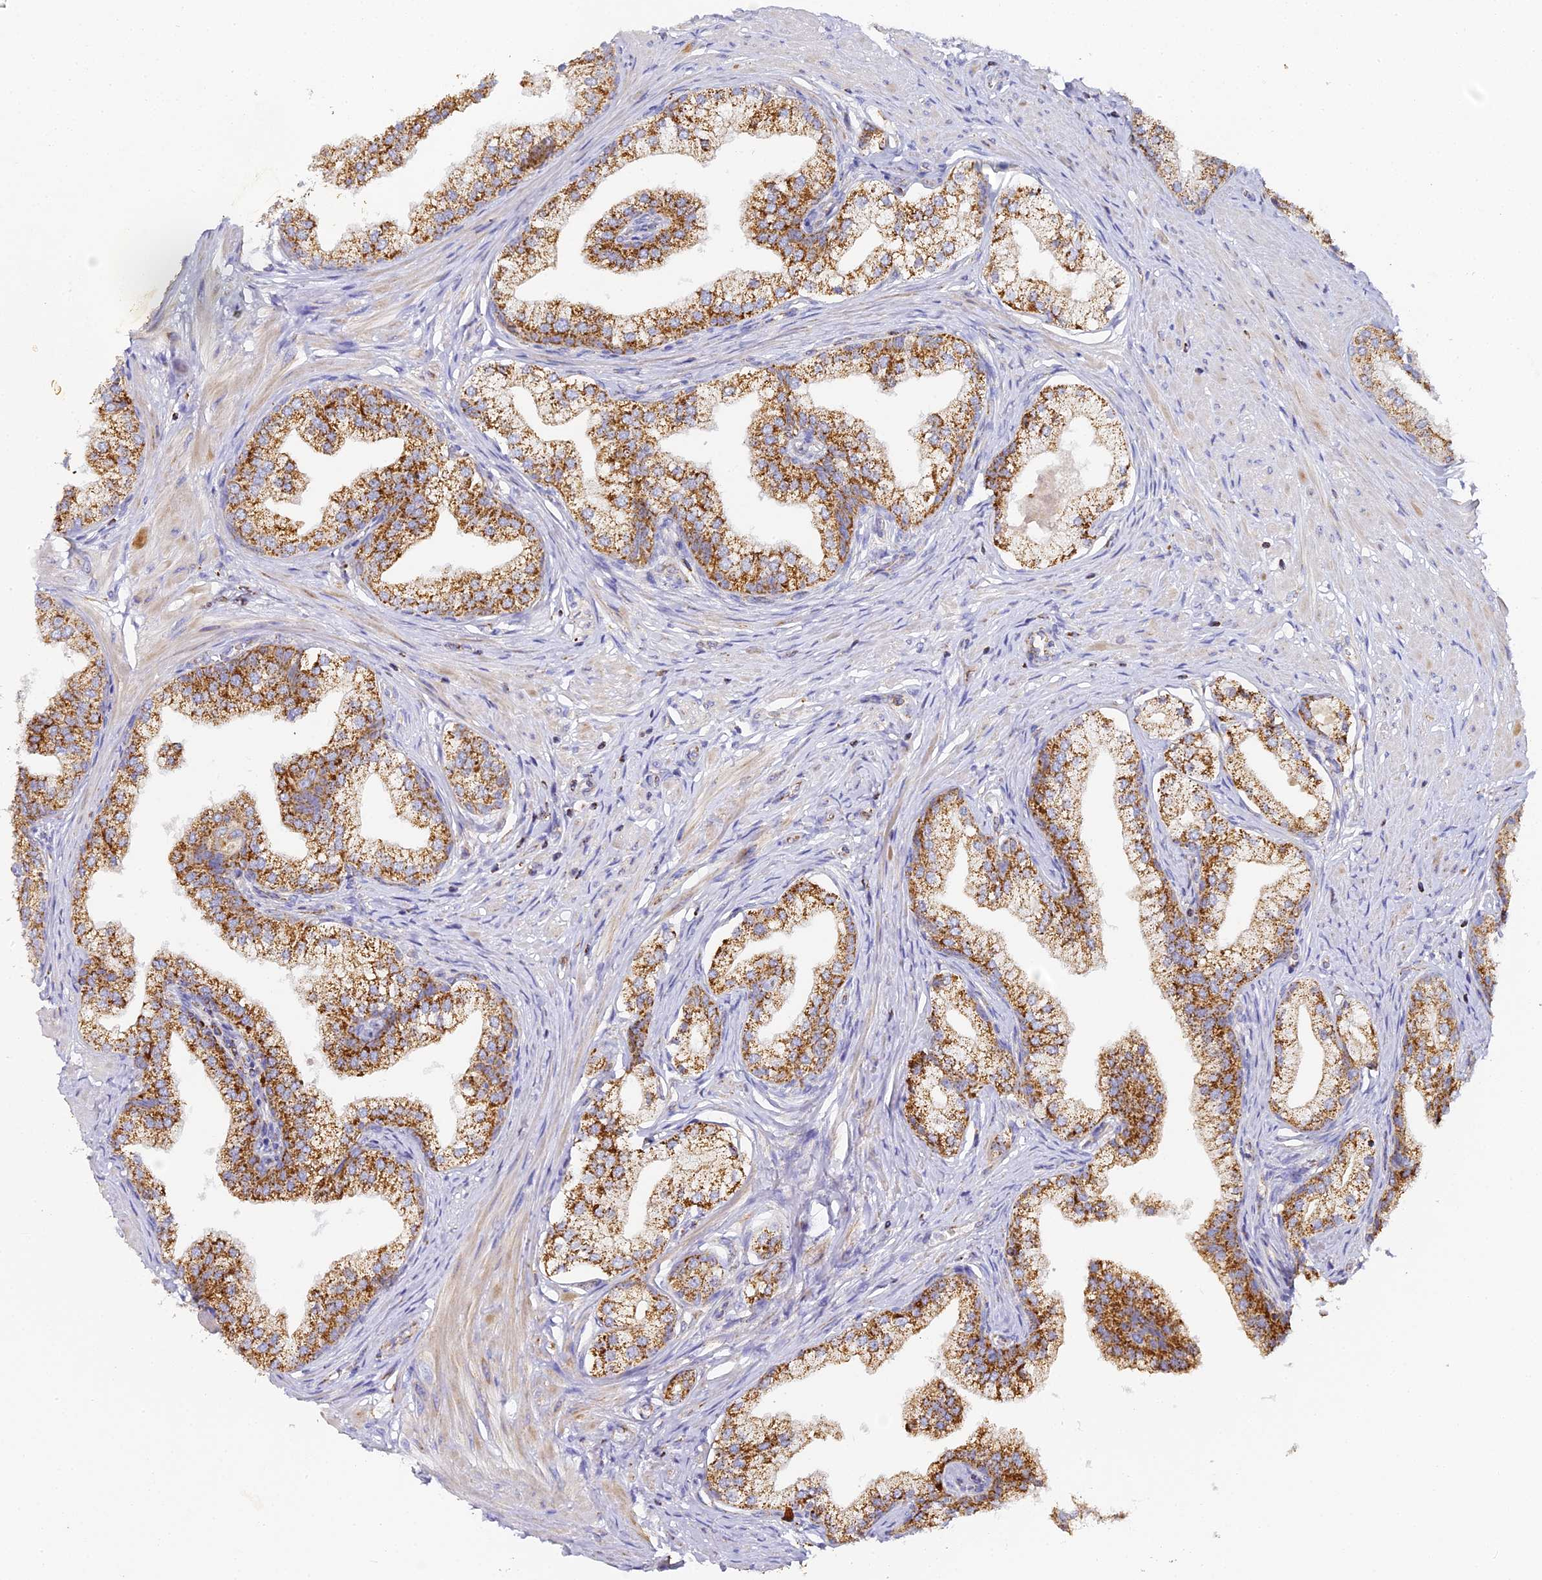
{"staining": {"intensity": "strong", "quantity": ">75%", "location": "cytoplasmic/membranous"}, "tissue": "prostate", "cell_type": "Glandular cells", "image_type": "normal", "snomed": [{"axis": "morphology", "description": "Normal tissue, NOS"}, {"axis": "topography", "description": "Prostate"}], "caption": "DAB immunohistochemical staining of benign human prostate demonstrates strong cytoplasmic/membranous protein expression in approximately >75% of glandular cells. (DAB (3,3'-diaminobenzidine) IHC, brown staining for protein, blue staining for nuclei).", "gene": "DONSON", "patient": {"sex": "male", "age": 60}}